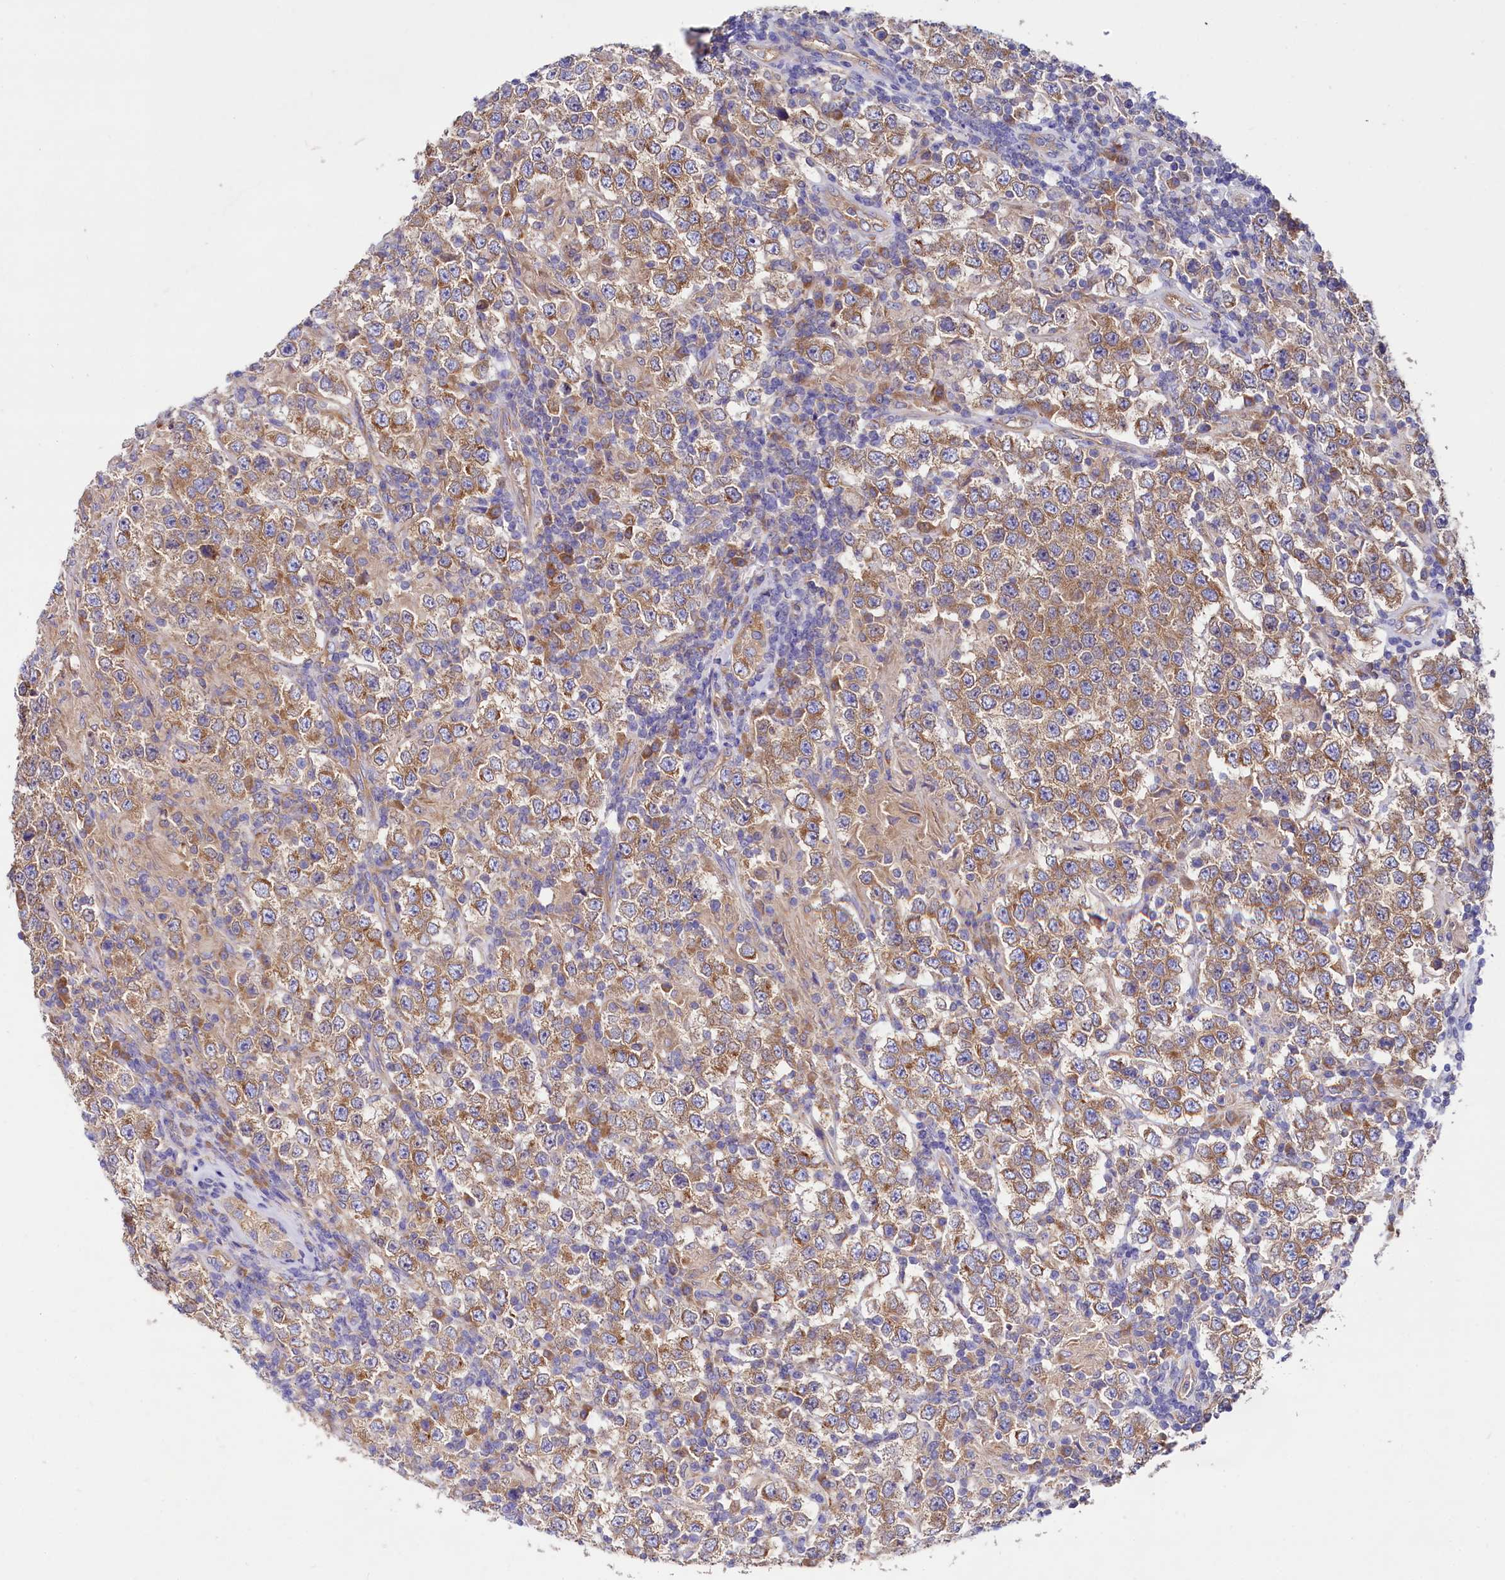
{"staining": {"intensity": "moderate", "quantity": ">75%", "location": "cytoplasmic/membranous"}, "tissue": "testis cancer", "cell_type": "Tumor cells", "image_type": "cancer", "snomed": [{"axis": "morphology", "description": "Normal tissue, NOS"}, {"axis": "morphology", "description": "Urothelial carcinoma, High grade"}, {"axis": "morphology", "description": "Seminoma, NOS"}, {"axis": "morphology", "description": "Carcinoma, Embryonal, NOS"}, {"axis": "topography", "description": "Urinary bladder"}, {"axis": "topography", "description": "Testis"}], "caption": "Immunohistochemistry (IHC) image of neoplastic tissue: human testis cancer (embryonal carcinoma) stained using IHC demonstrates medium levels of moderate protein expression localized specifically in the cytoplasmic/membranous of tumor cells, appearing as a cytoplasmic/membranous brown color.", "gene": "QARS1", "patient": {"sex": "male", "age": 41}}